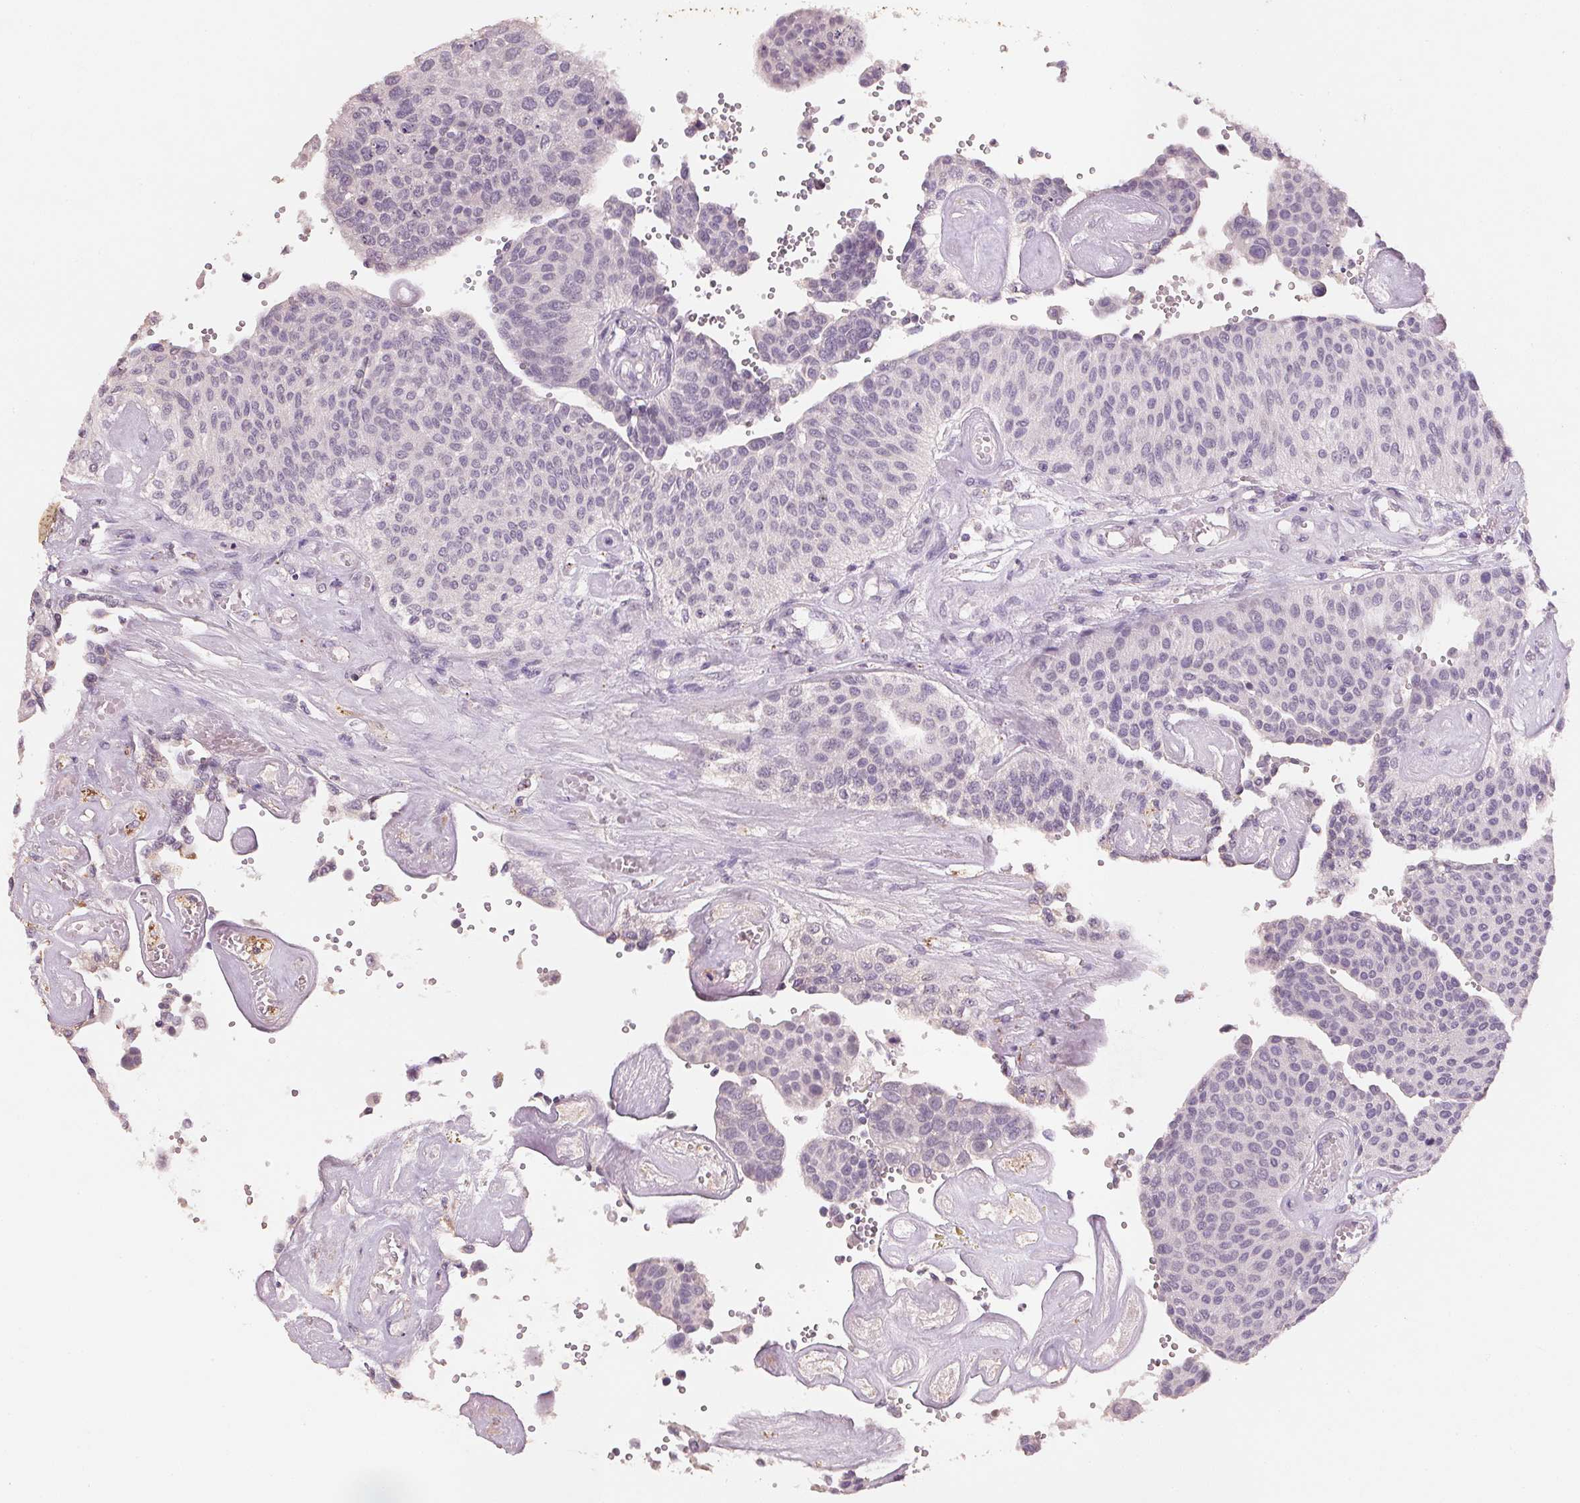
{"staining": {"intensity": "negative", "quantity": "none", "location": "none"}, "tissue": "urothelial cancer", "cell_type": "Tumor cells", "image_type": "cancer", "snomed": [{"axis": "morphology", "description": "Urothelial carcinoma, NOS"}, {"axis": "topography", "description": "Urinary bladder"}], "caption": "A high-resolution image shows IHC staining of transitional cell carcinoma, which shows no significant positivity in tumor cells.", "gene": "CXCL5", "patient": {"sex": "male", "age": 55}}